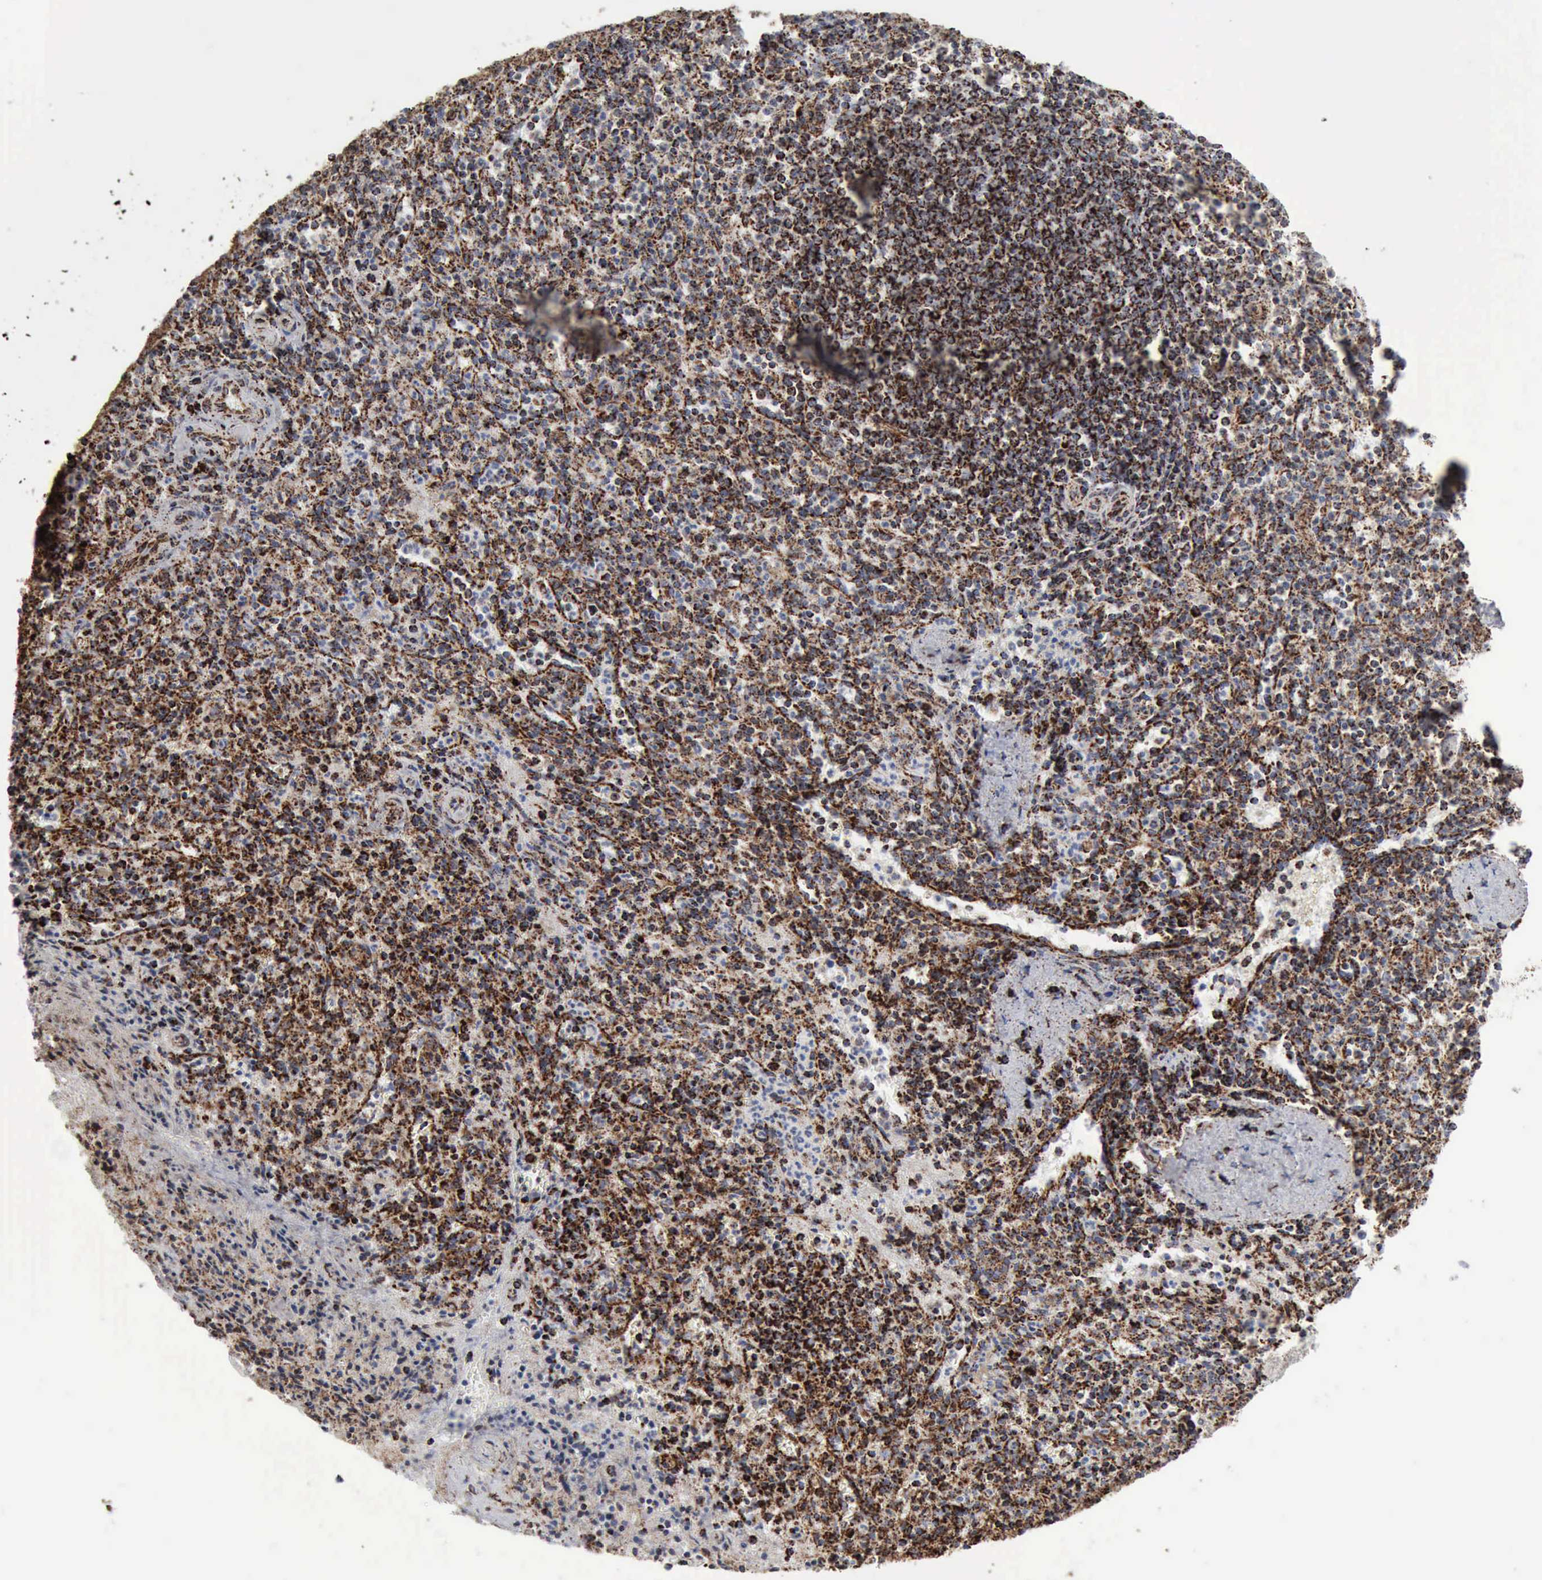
{"staining": {"intensity": "strong", "quantity": ">75%", "location": "cytoplasmic/membranous"}, "tissue": "spleen", "cell_type": "Cells in red pulp", "image_type": "normal", "snomed": [{"axis": "morphology", "description": "Normal tissue, NOS"}, {"axis": "topography", "description": "Spleen"}], "caption": "Protein staining demonstrates strong cytoplasmic/membranous expression in about >75% of cells in red pulp in unremarkable spleen. The protein of interest is stained brown, and the nuclei are stained in blue (DAB (3,3'-diaminobenzidine) IHC with brightfield microscopy, high magnification).", "gene": "ACO2", "patient": {"sex": "male", "age": 72}}